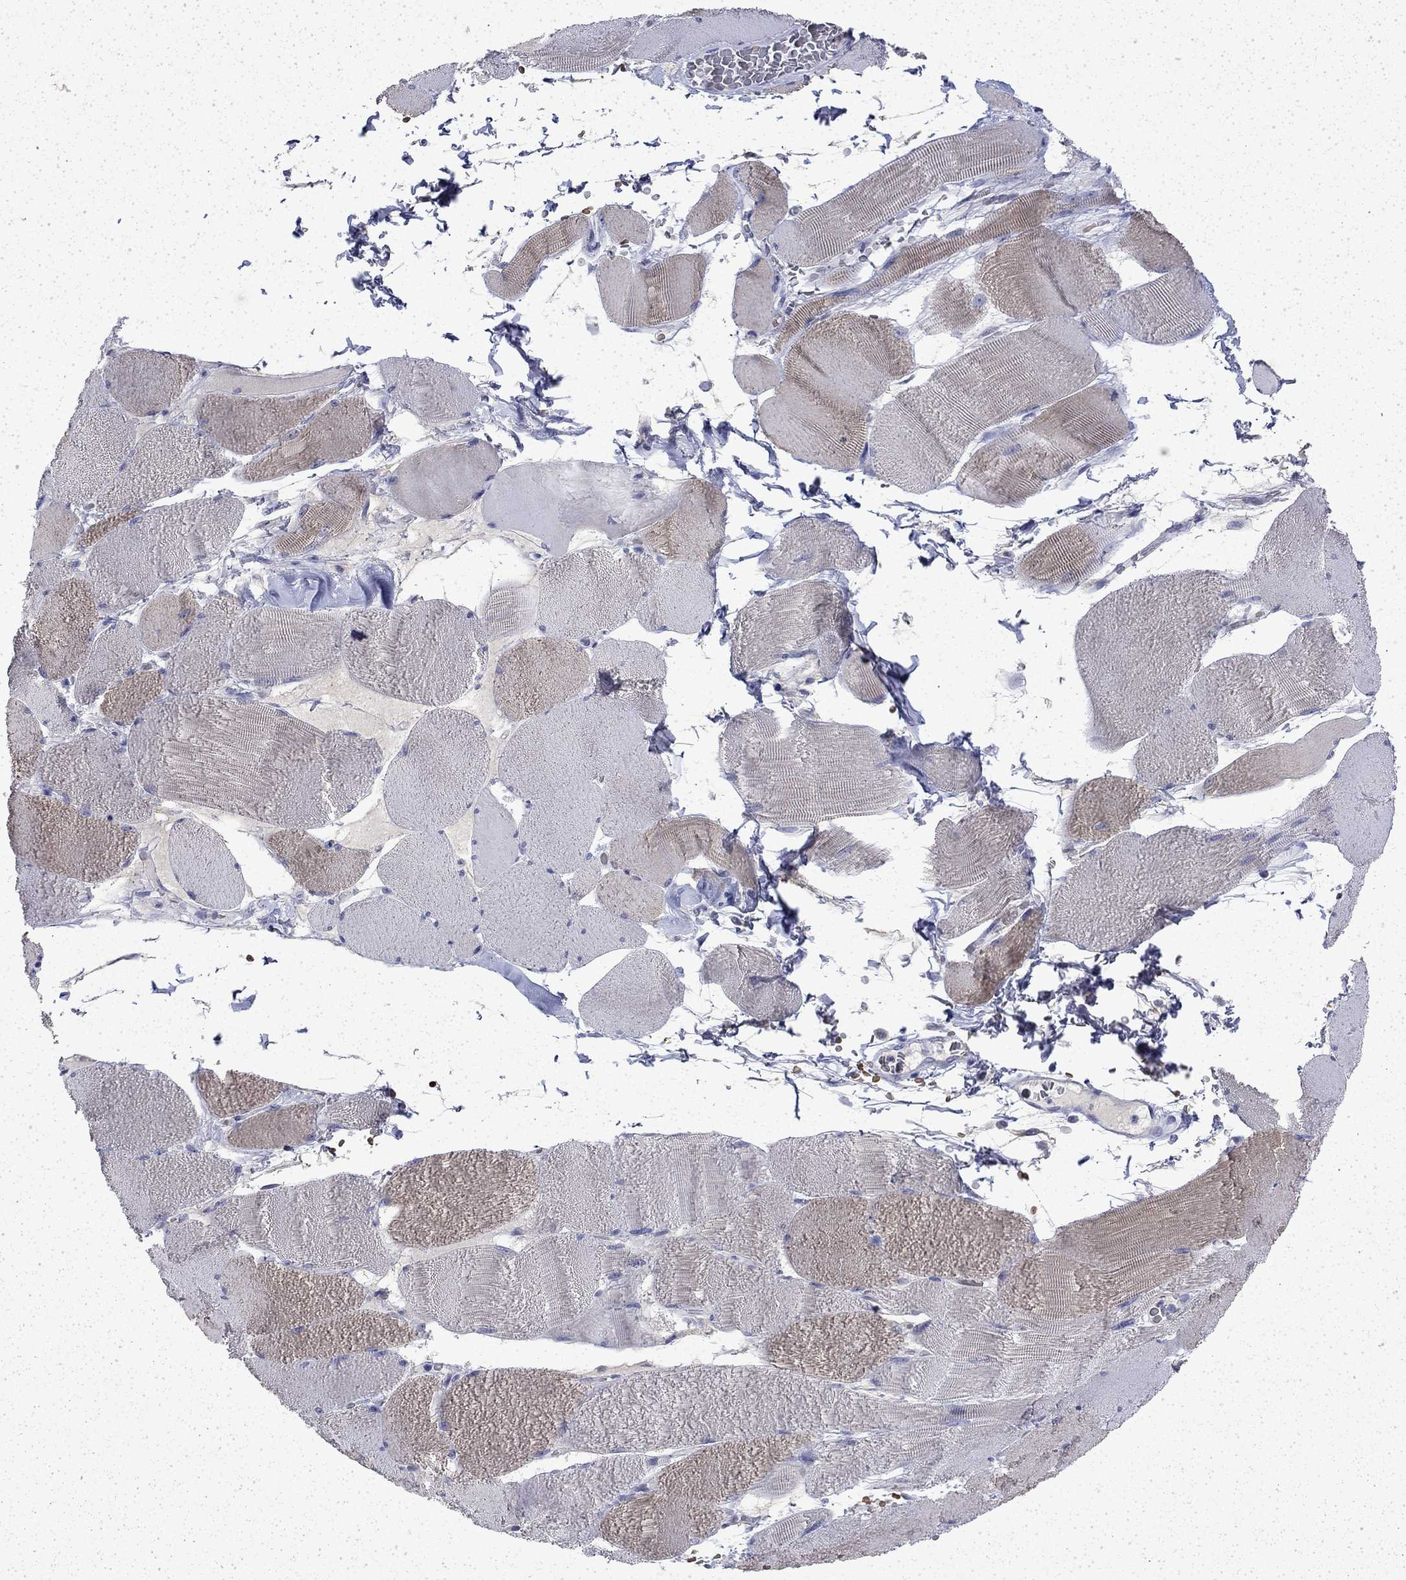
{"staining": {"intensity": "weak", "quantity": "<25%", "location": "cytoplasmic/membranous"}, "tissue": "skeletal muscle", "cell_type": "Myocytes", "image_type": "normal", "snomed": [{"axis": "morphology", "description": "Normal tissue, NOS"}, {"axis": "topography", "description": "Skeletal muscle"}], "caption": "This is an immunohistochemistry (IHC) image of benign human skeletal muscle. There is no positivity in myocytes.", "gene": "ENPP6", "patient": {"sex": "male", "age": 56}}